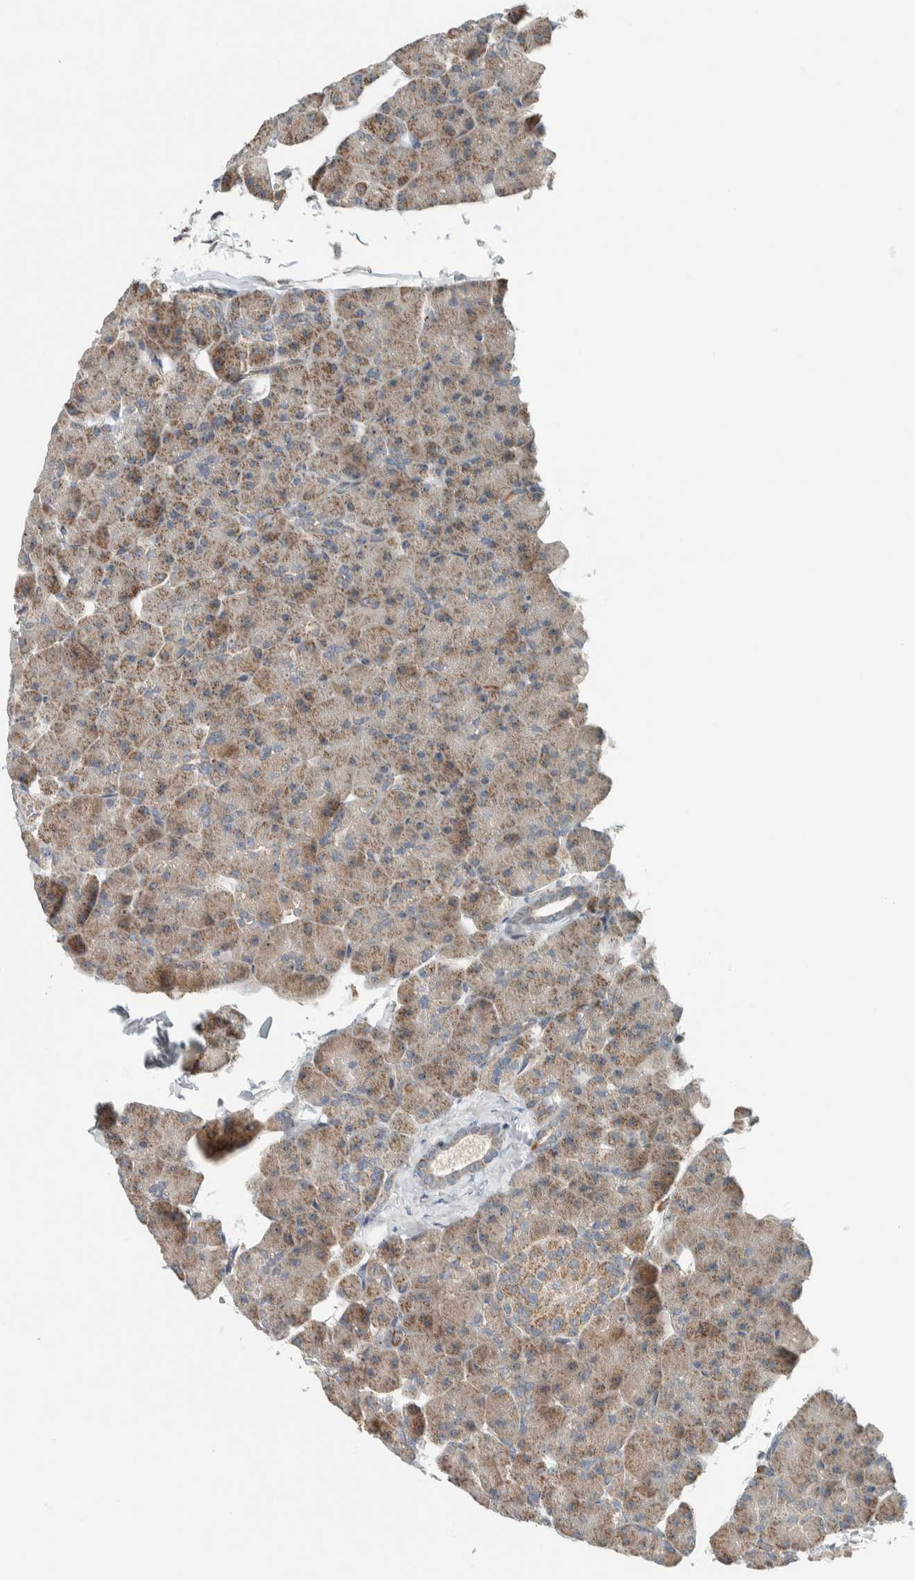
{"staining": {"intensity": "weak", "quantity": ">75%", "location": "cytoplasmic/membranous"}, "tissue": "pancreas", "cell_type": "Exocrine glandular cells", "image_type": "normal", "snomed": [{"axis": "morphology", "description": "Normal tissue, NOS"}, {"axis": "topography", "description": "Pancreas"}], "caption": "IHC of normal human pancreas demonstrates low levels of weak cytoplasmic/membranous expression in approximately >75% of exocrine glandular cells.", "gene": "SLFN12L", "patient": {"sex": "male", "age": 35}}